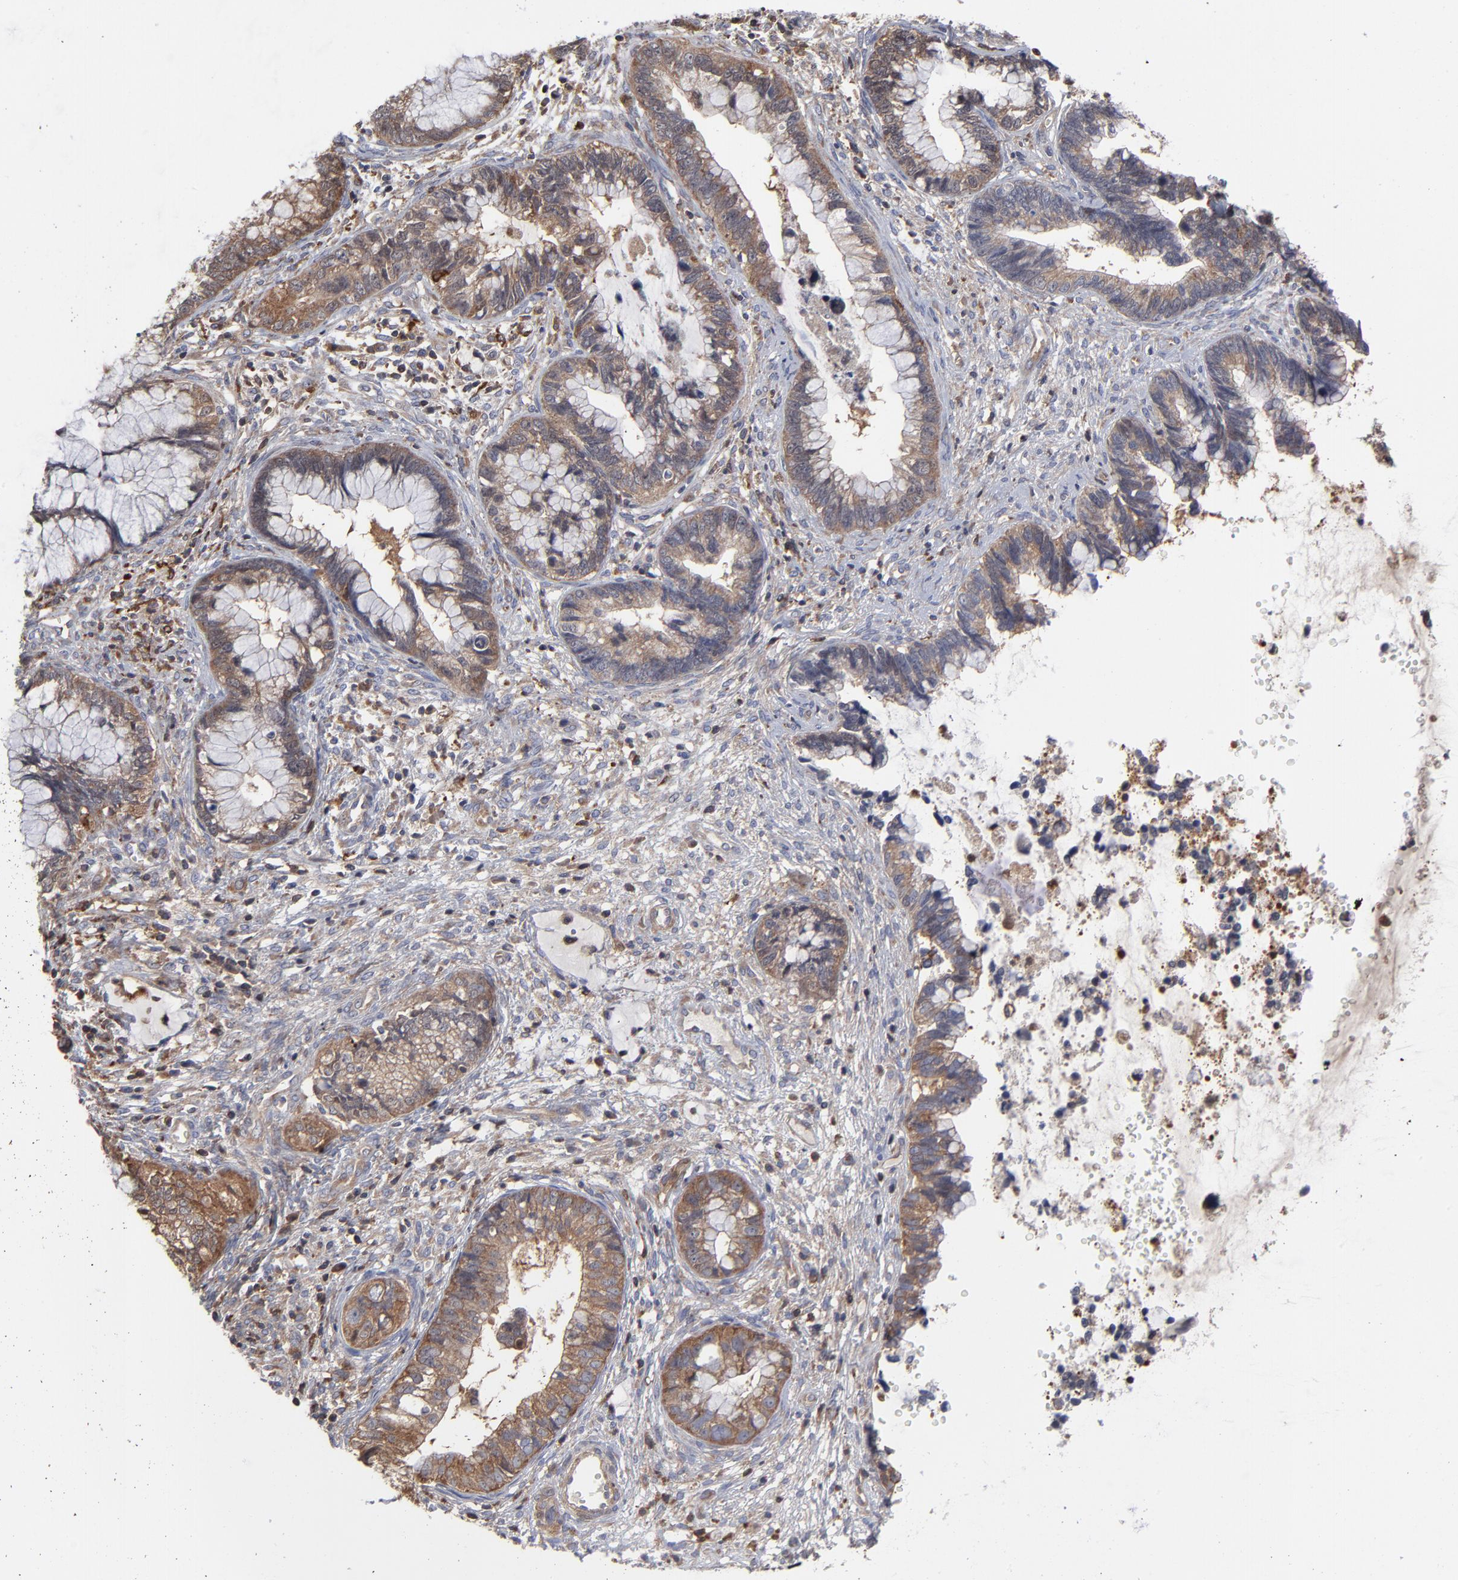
{"staining": {"intensity": "moderate", "quantity": ">75%", "location": "cytoplasmic/membranous"}, "tissue": "cervical cancer", "cell_type": "Tumor cells", "image_type": "cancer", "snomed": [{"axis": "morphology", "description": "Adenocarcinoma, NOS"}, {"axis": "topography", "description": "Cervix"}], "caption": "A medium amount of moderate cytoplasmic/membranous expression is identified in approximately >75% of tumor cells in cervical cancer (adenocarcinoma) tissue.", "gene": "MAP2K1", "patient": {"sex": "female", "age": 44}}